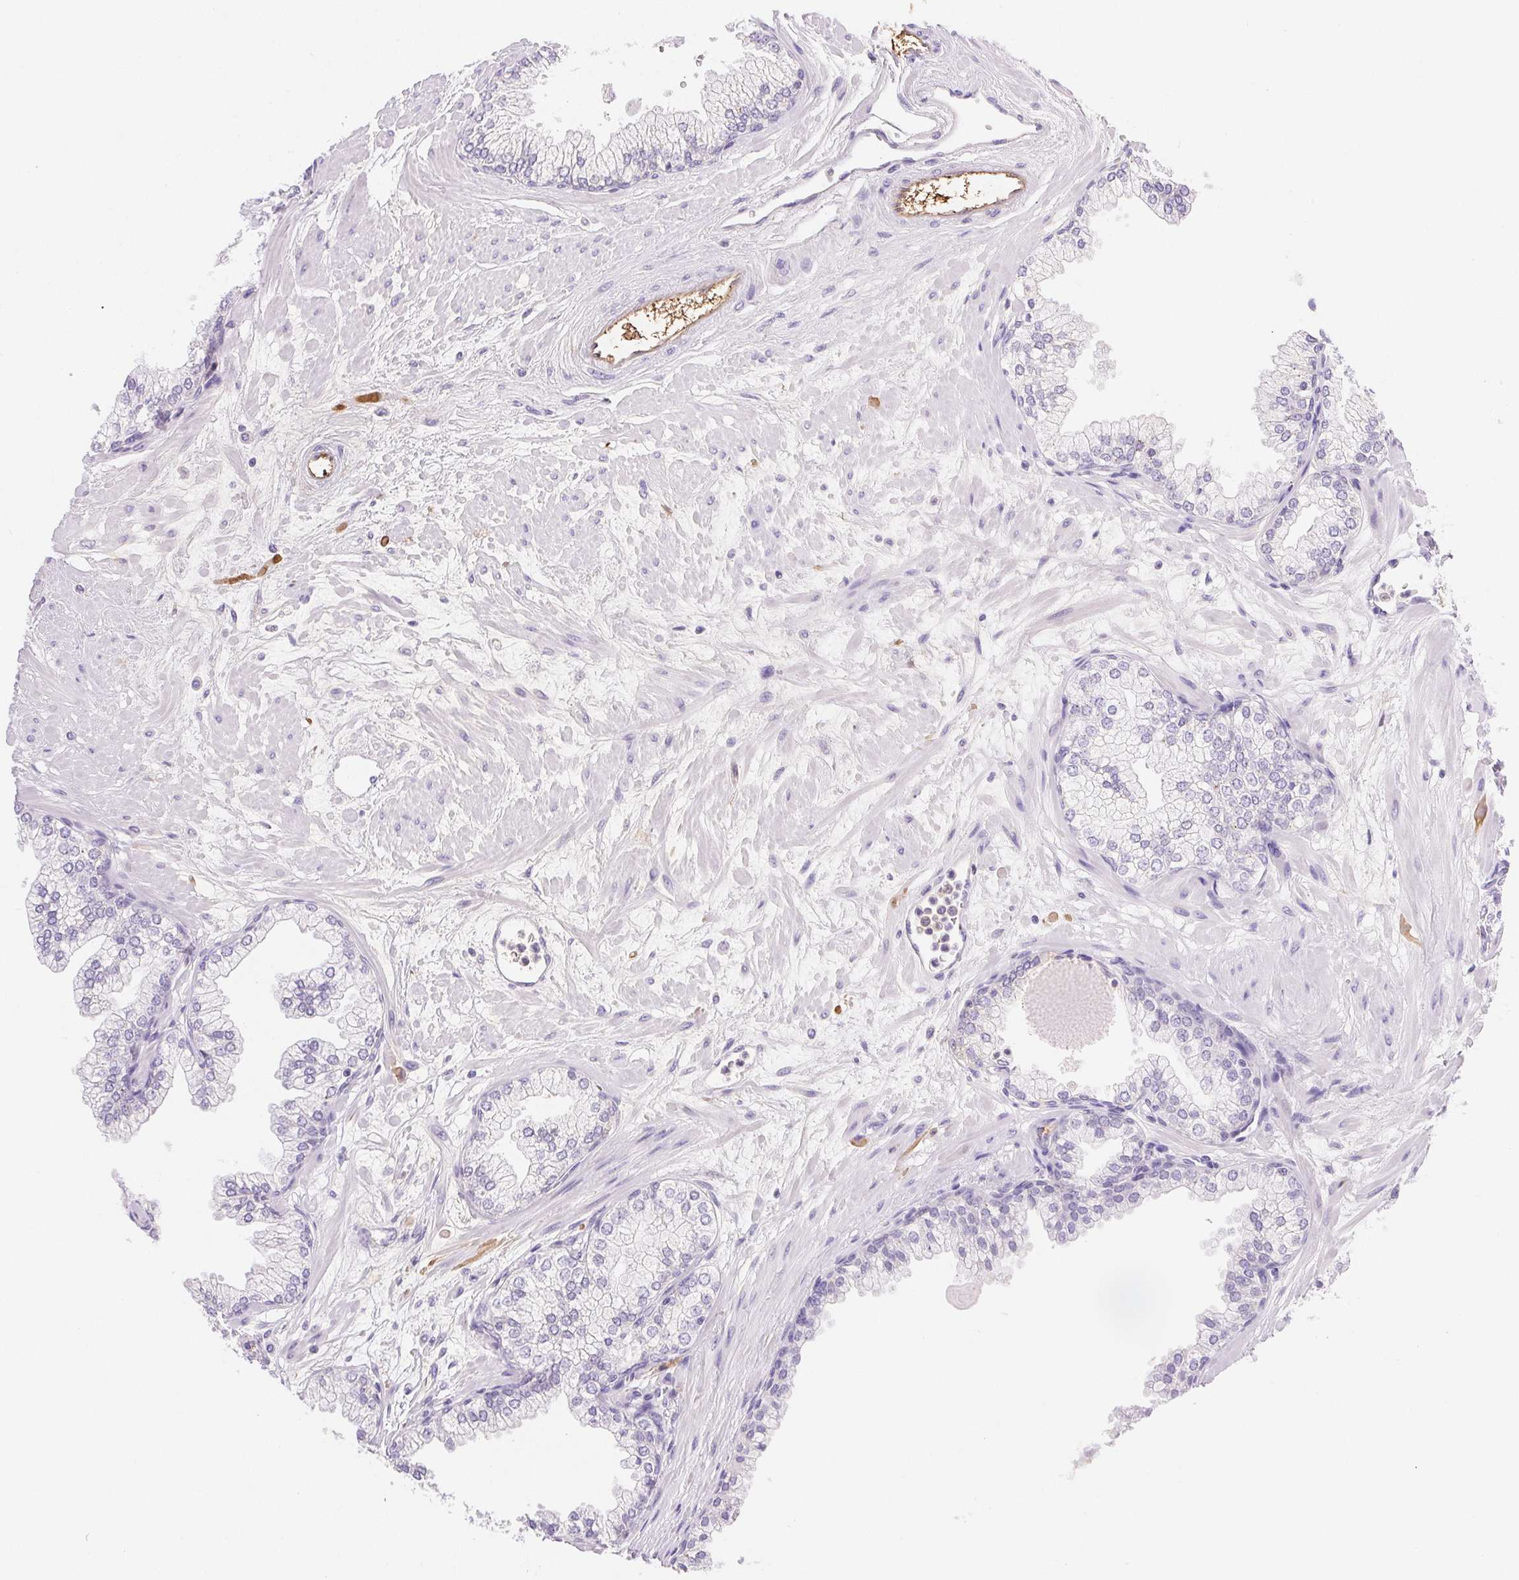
{"staining": {"intensity": "negative", "quantity": "none", "location": "none"}, "tissue": "prostate", "cell_type": "Glandular cells", "image_type": "normal", "snomed": [{"axis": "morphology", "description": "Normal tissue, NOS"}, {"axis": "topography", "description": "Prostate"}, {"axis": "topography", "description": "Peripheral nerve tissue"}], "caption": "Protein analysis of normal prostate displays no significant staining in glandular cells. Brightfield microscopy of immunohistochemistry (IHC) stained with DAB (brown) and hematoxylin (blue), captured at high magnification.", "gene": "FGA", "patient": {"sex": "male", "age": 61}}